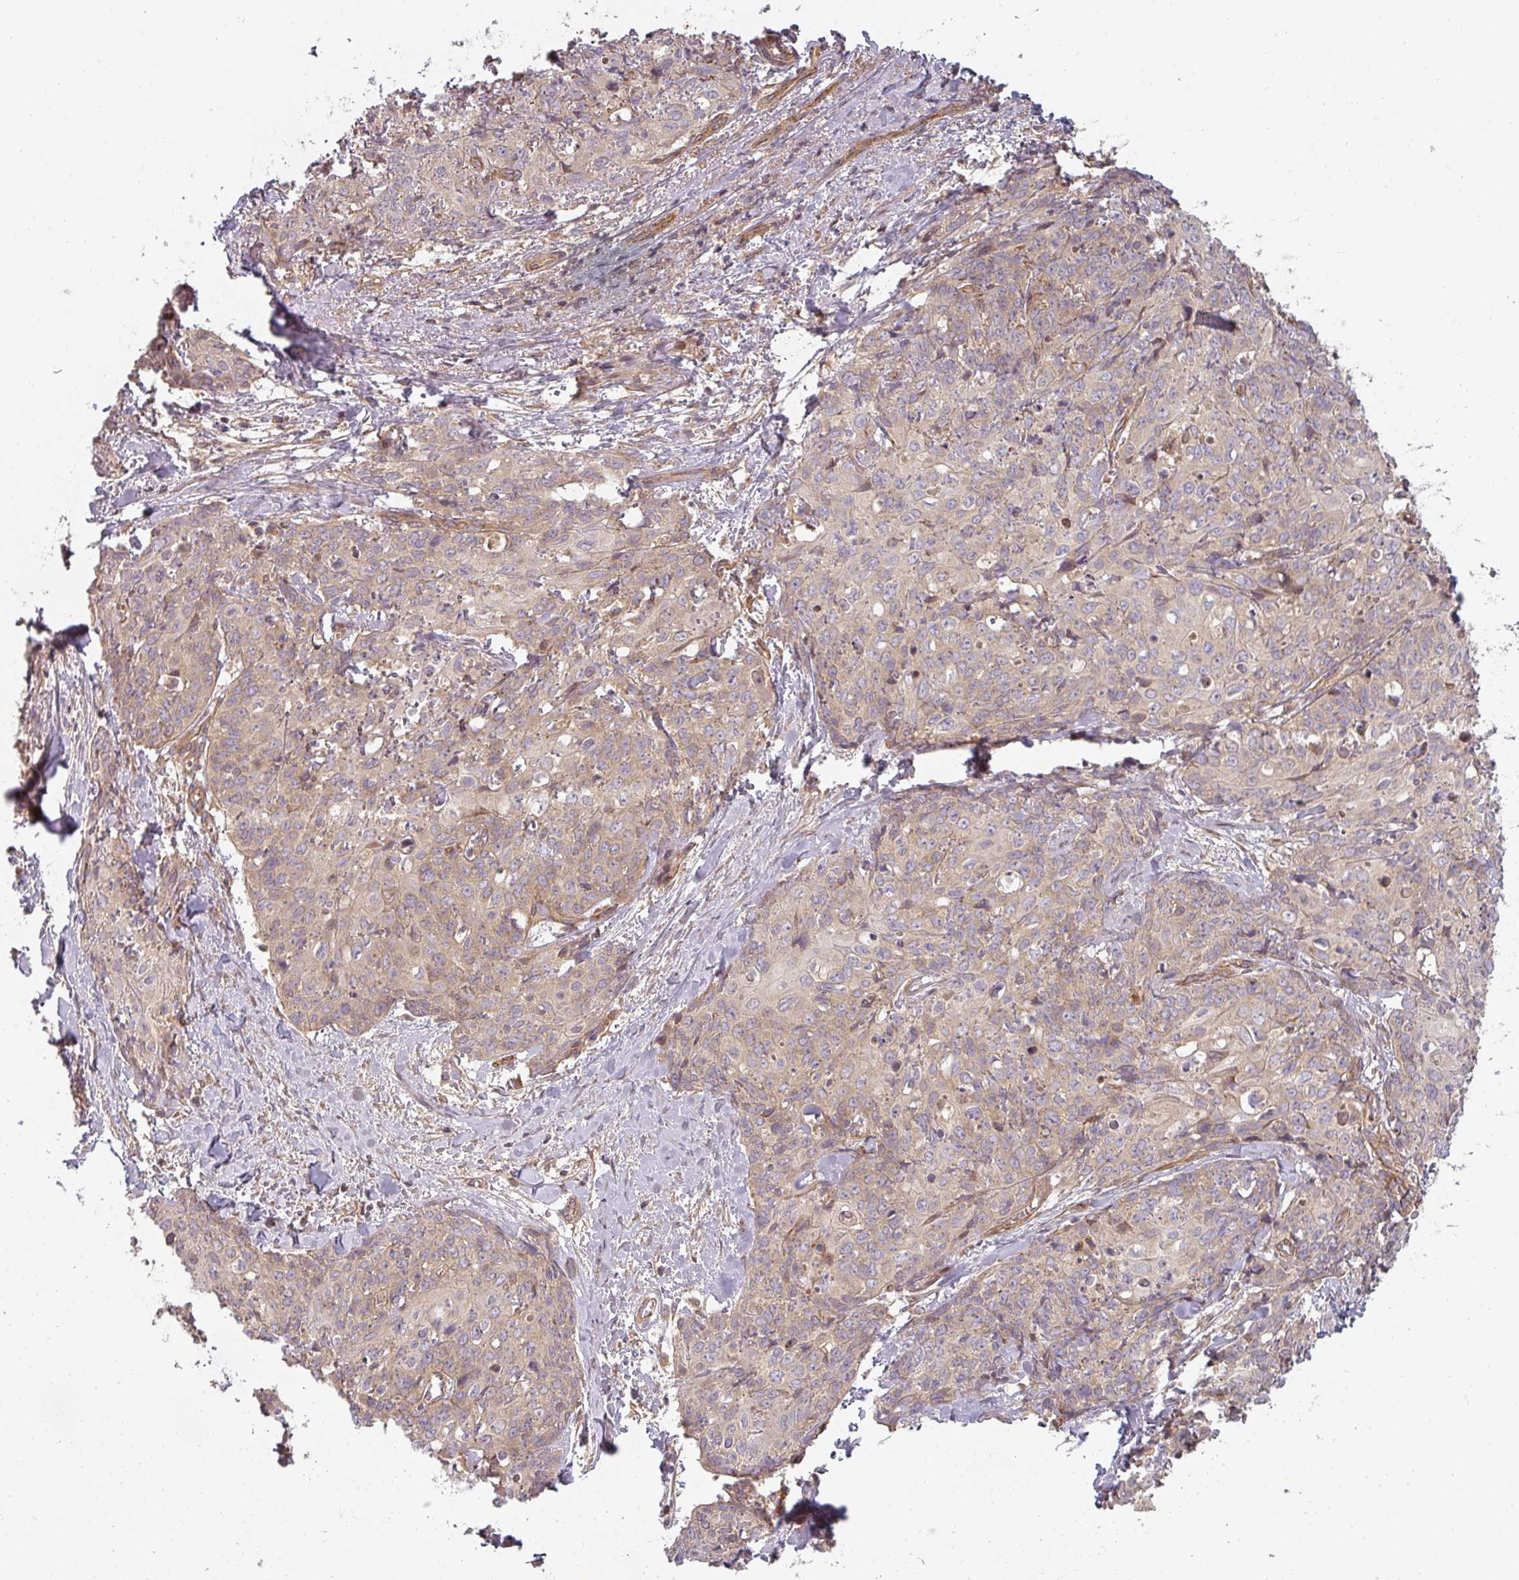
{"staining": {"intensity": "weak", "quantity": "<25%", "location": "cytoplasmic/membranous"}, "tissue": "skin cancer", "cell_type": "Tumor cells", "image_type": "cancer", "snomed": [{"axis": "morphology", "description": "Squamous cell carcinoma, NOS"}, {"axis": "topography", "description": "Skin"}, {"axis": "topography", "description": "Vulva"}], "caption": "IHC of skin cancer (squamous cell carcinoma) exhibits no expression in tumor cells.", "gene": "CNOT1", "patient": {"sex": "female", "age": 85}}